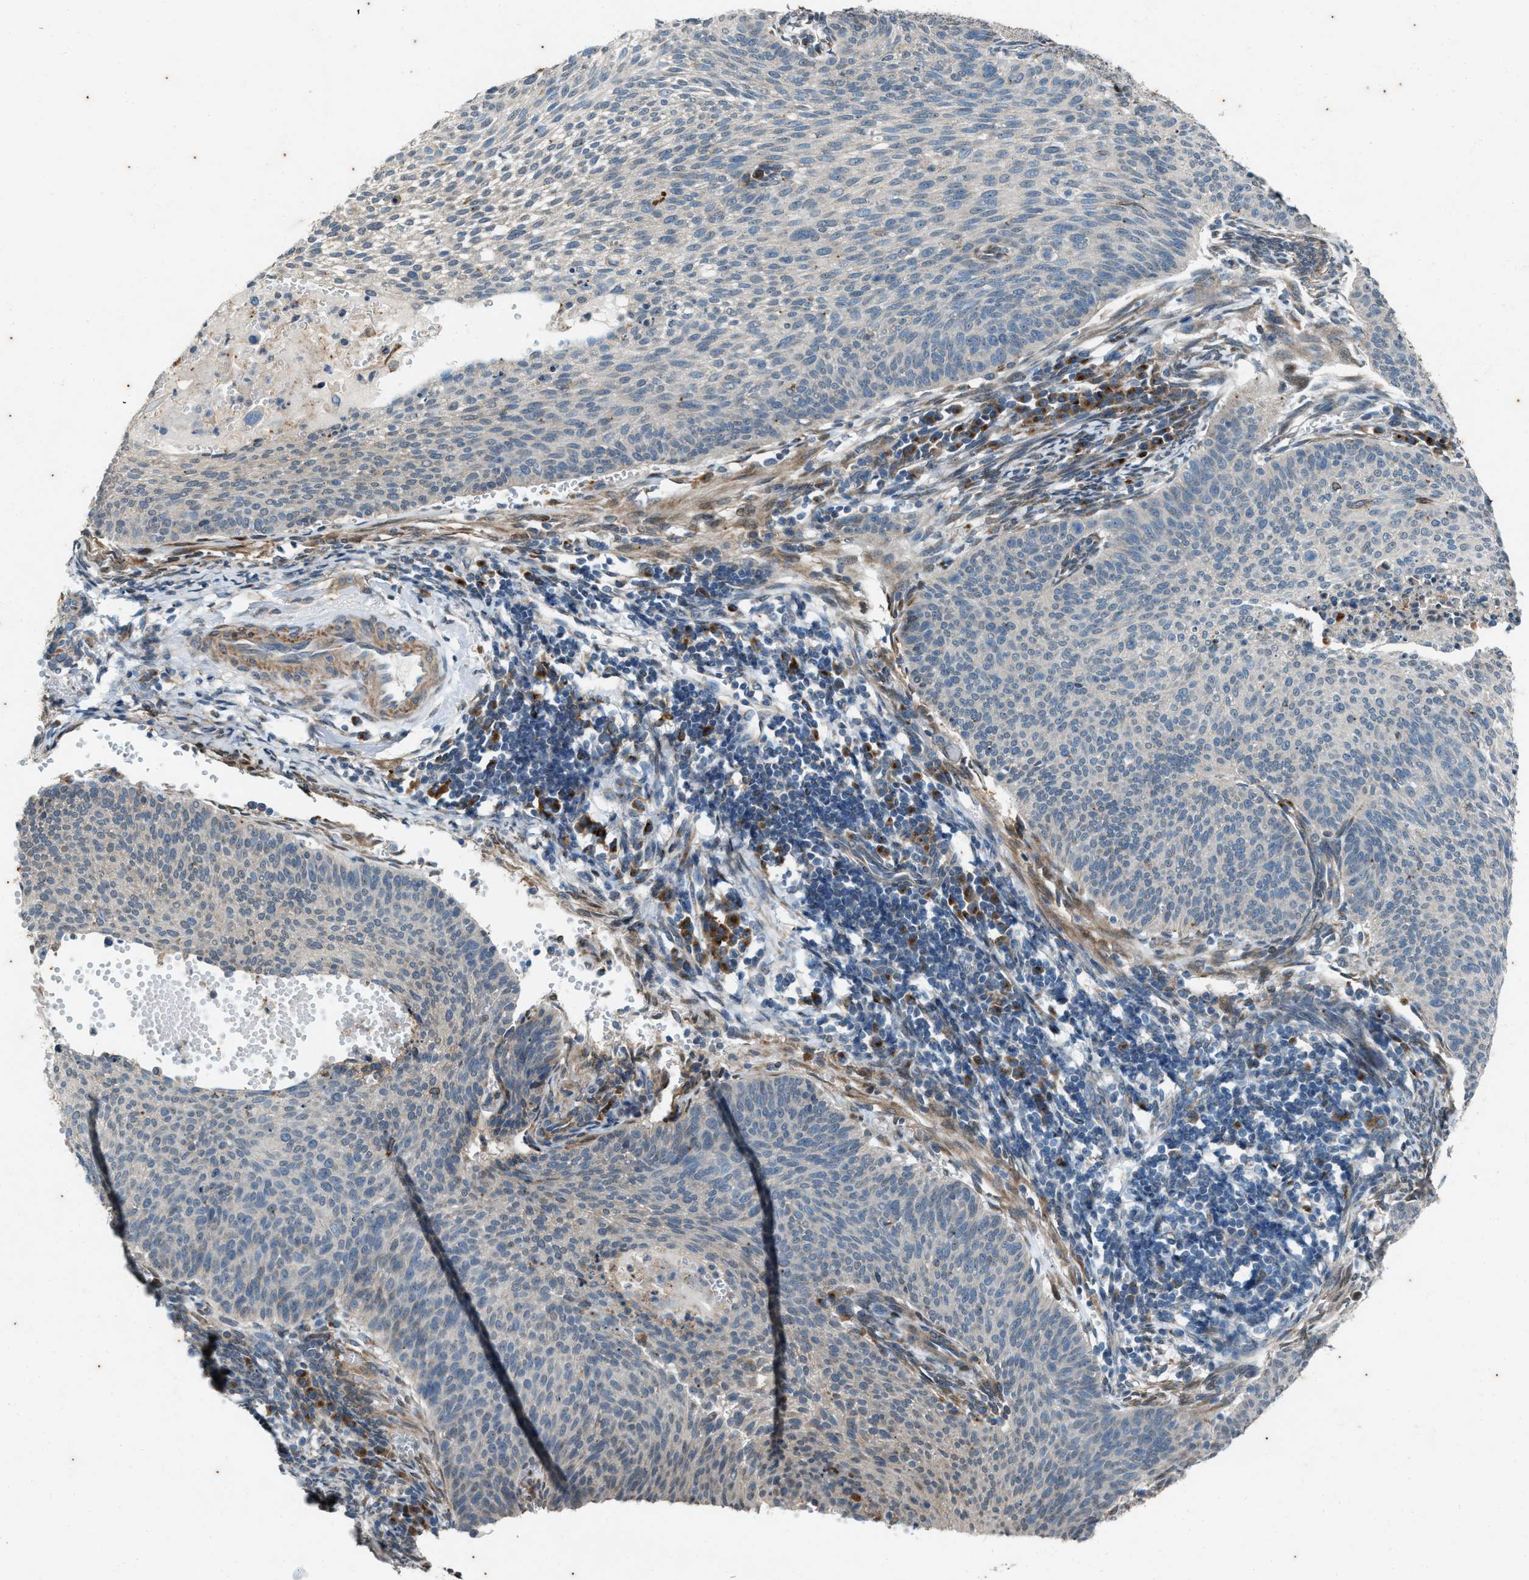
{"staining": {"intensity": "negative", "quantity": "none", "location": "none"}, "tissue": "cervical cancer", "cell_type": "Tumor cells", "image_type": "cancer", "snomed": [{"axis": "morphology", "description": "Squamous cell carcinoma, NOS"}, {"axis": "topography", "description": "Cervix"}], "caption": "Immunohistochemical staining of cervical cancer demonstrates no significant staining in tumor cells.", "gene": "CHPF2", "patient": {"sex": "female", "age": 70}}